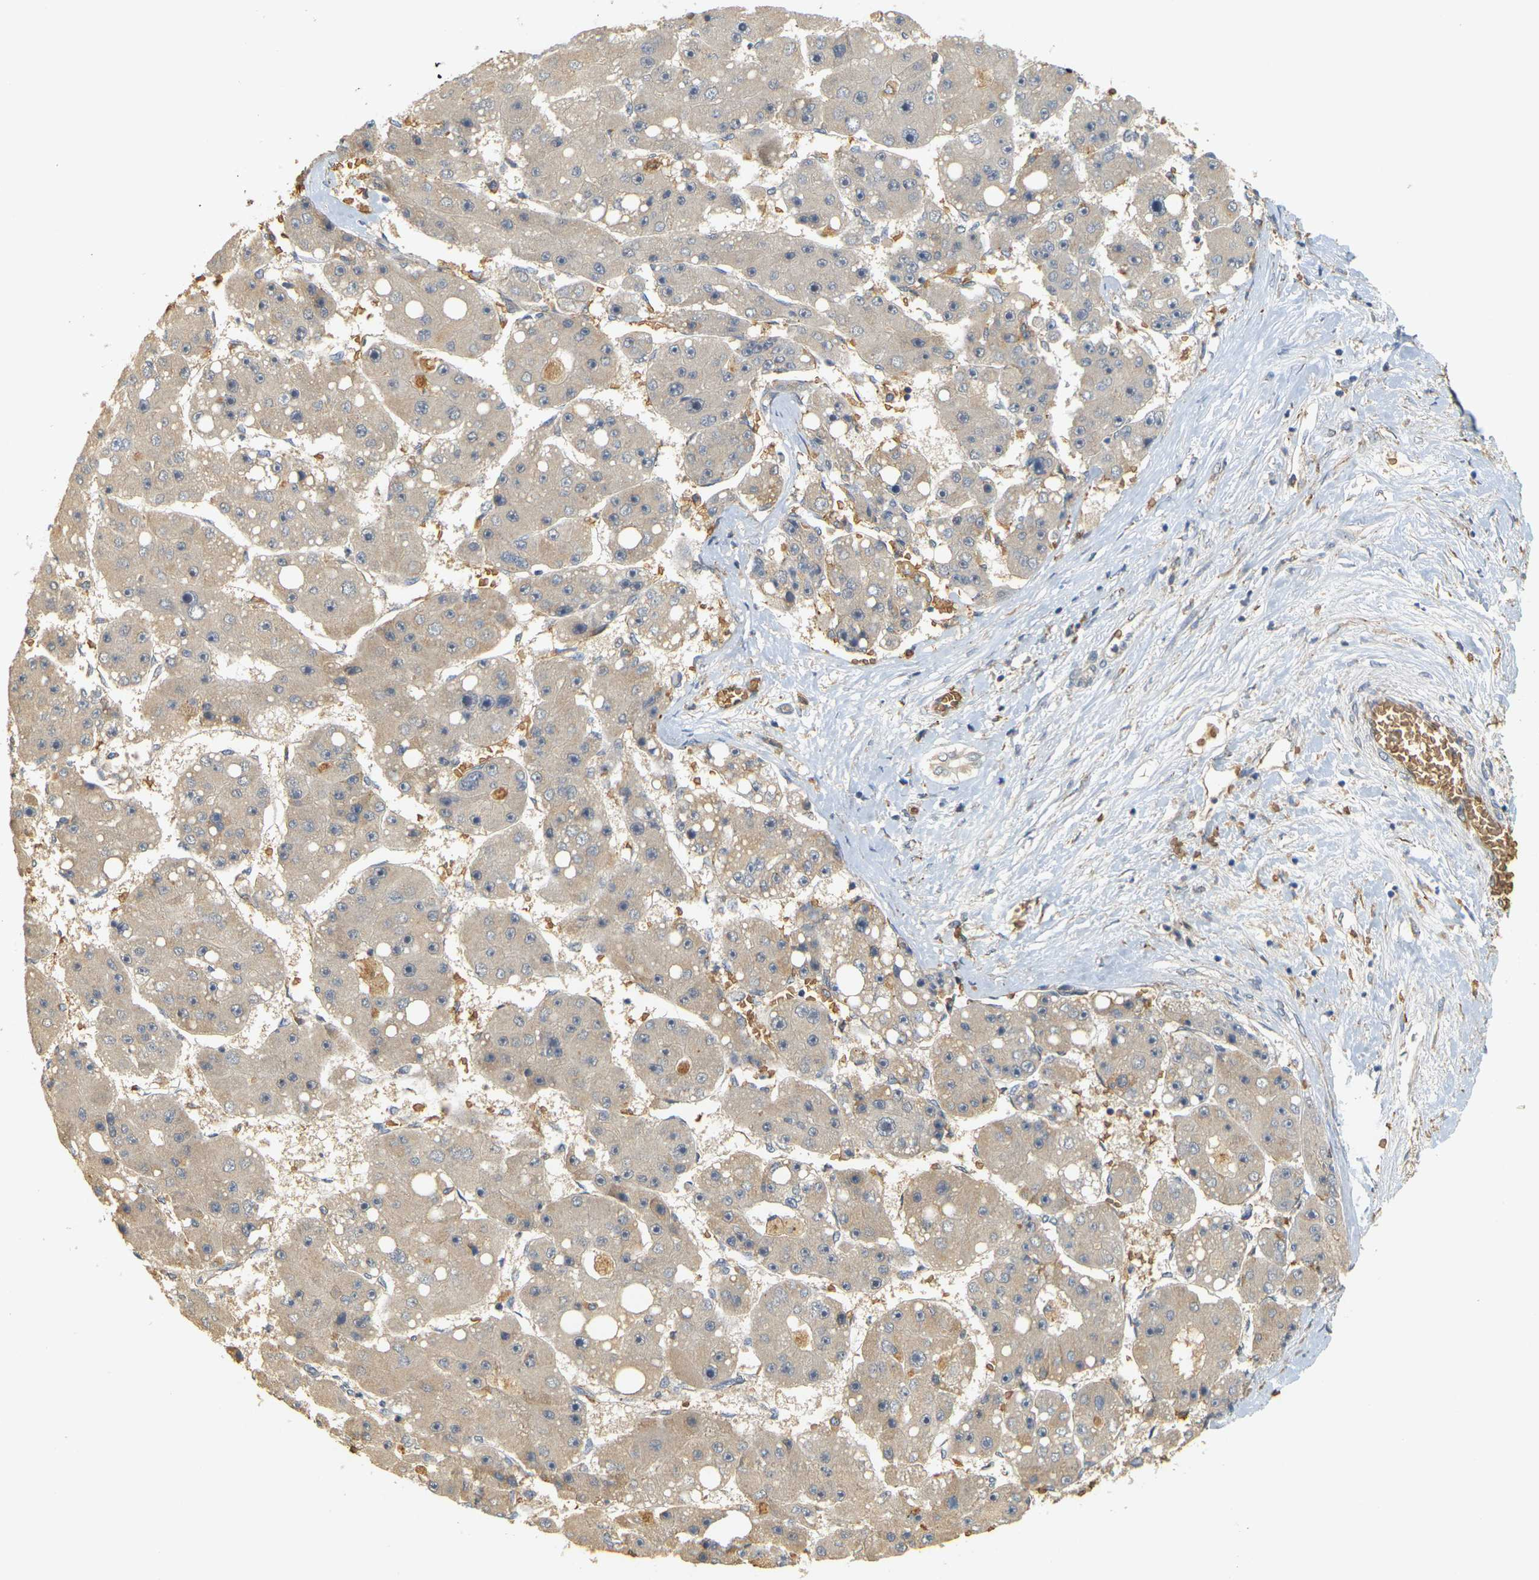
{"staining": {"intensity": "weak", "quantity": "<25%", "location": "cytoplasmic/membranous"}, "tissue": "liver cancer", "cell_type": "Tumor cells", "image_type": "cancer", "snomed": [{"axis": "morphology", "description": "Carcinoma, Hepatocellular, NOS"}, {"axis": "topography", "description": "Liver"}], "caption": "There is no significant staining in tumor cells of liver hepatocellular carcinoma.", "gene": "MEGF9", "patient": {"sex": "female", "age": 61}}